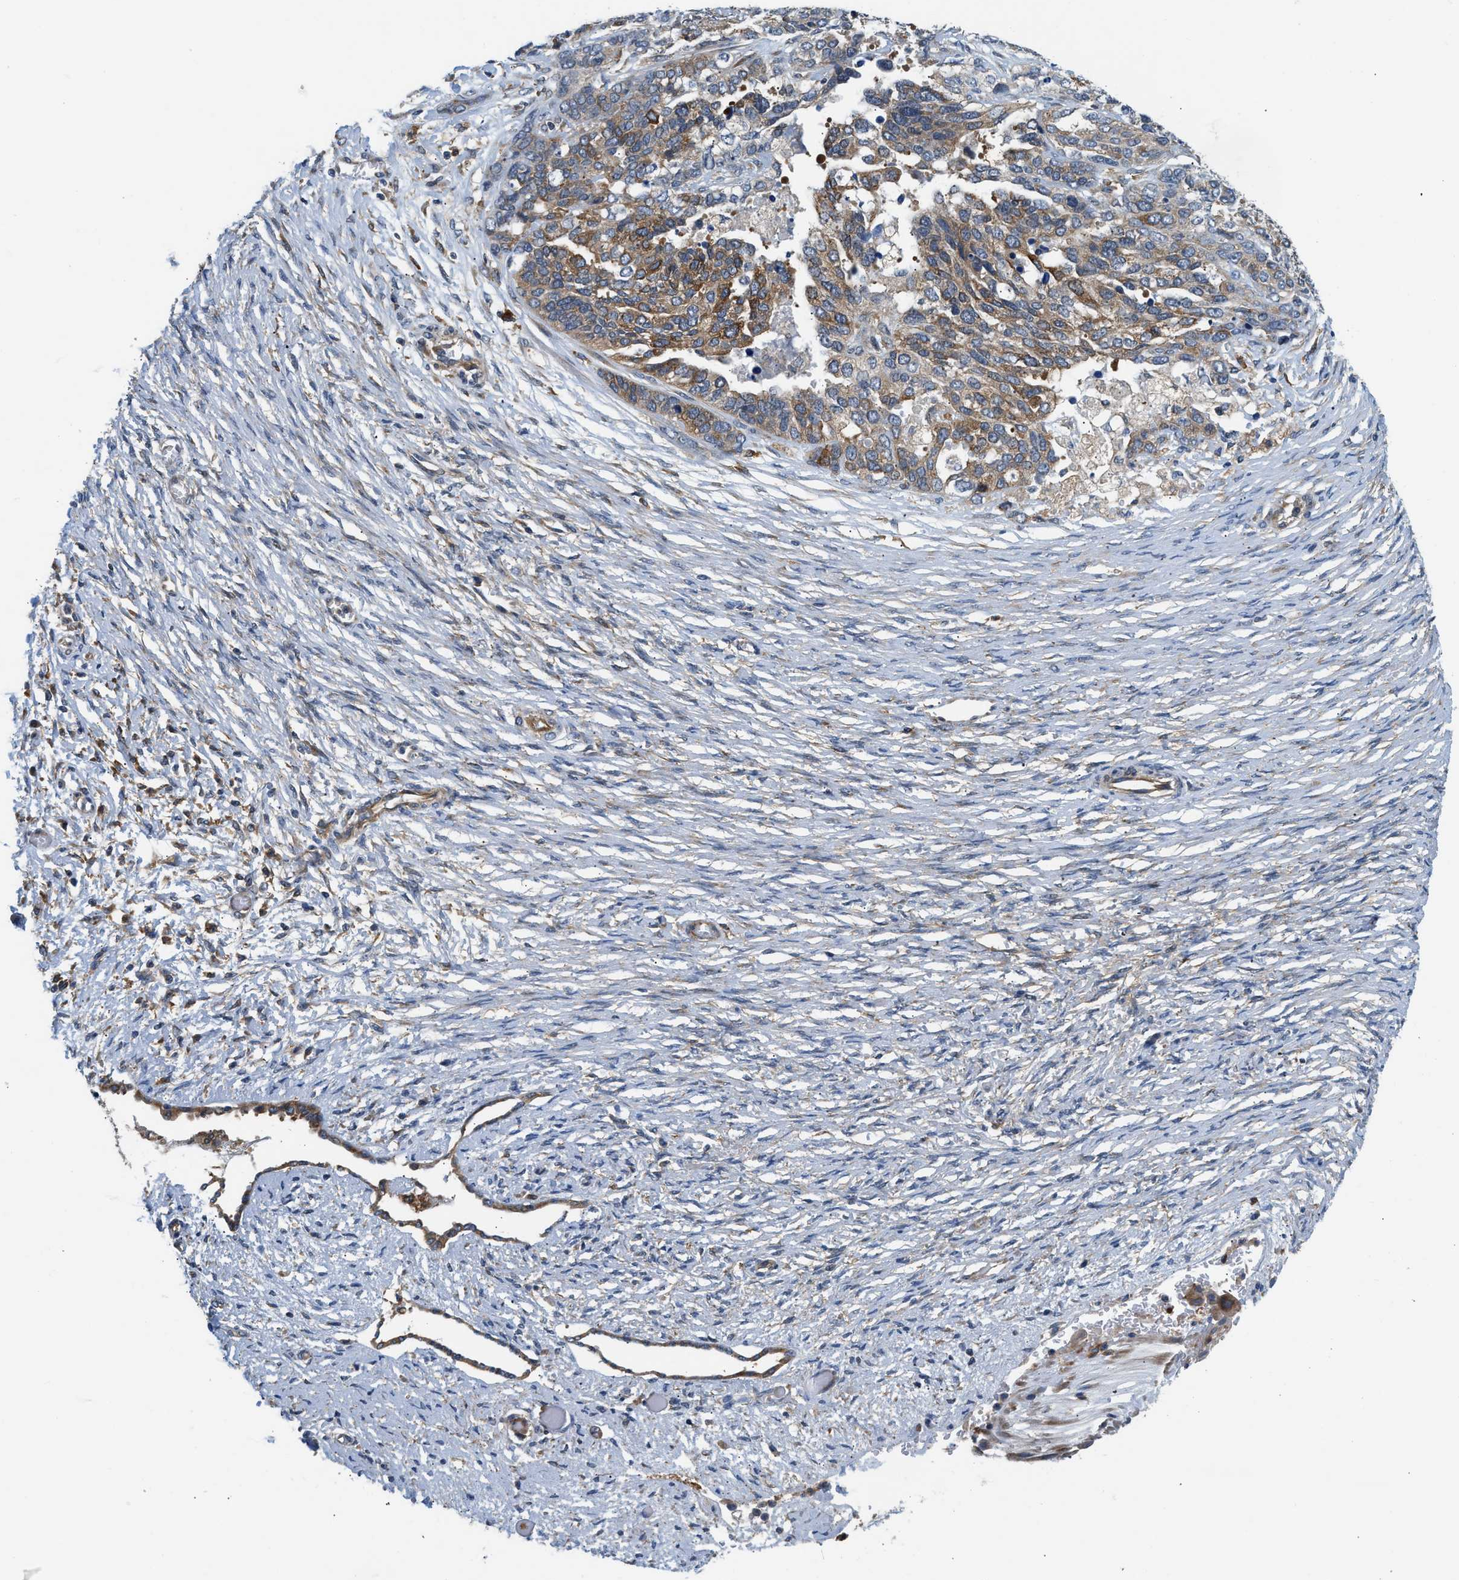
{"staining": {"intensity": "moderate", "quantity": ">75%", "location": "cytoplasmic/membranous"}, "tissue": "ovarian cancer", "cell_type": "Tumor cells", "image_type": "cancer", "snomed": [{"axis": "morphology", "description": "Cystadenocarcinoma, serous, NOS"}, {"axis": "topography", "description": "Ovary"}], "caption": "Immunohistochemical staining of ovarian cancer (serous cystadenocarcinoma) demonstrates moderate cytoplasmic/membranous protein expression in about >75% of tumor cells.", "gene": "LPIN2", "patient": {"sex": "female", "age": 44}}